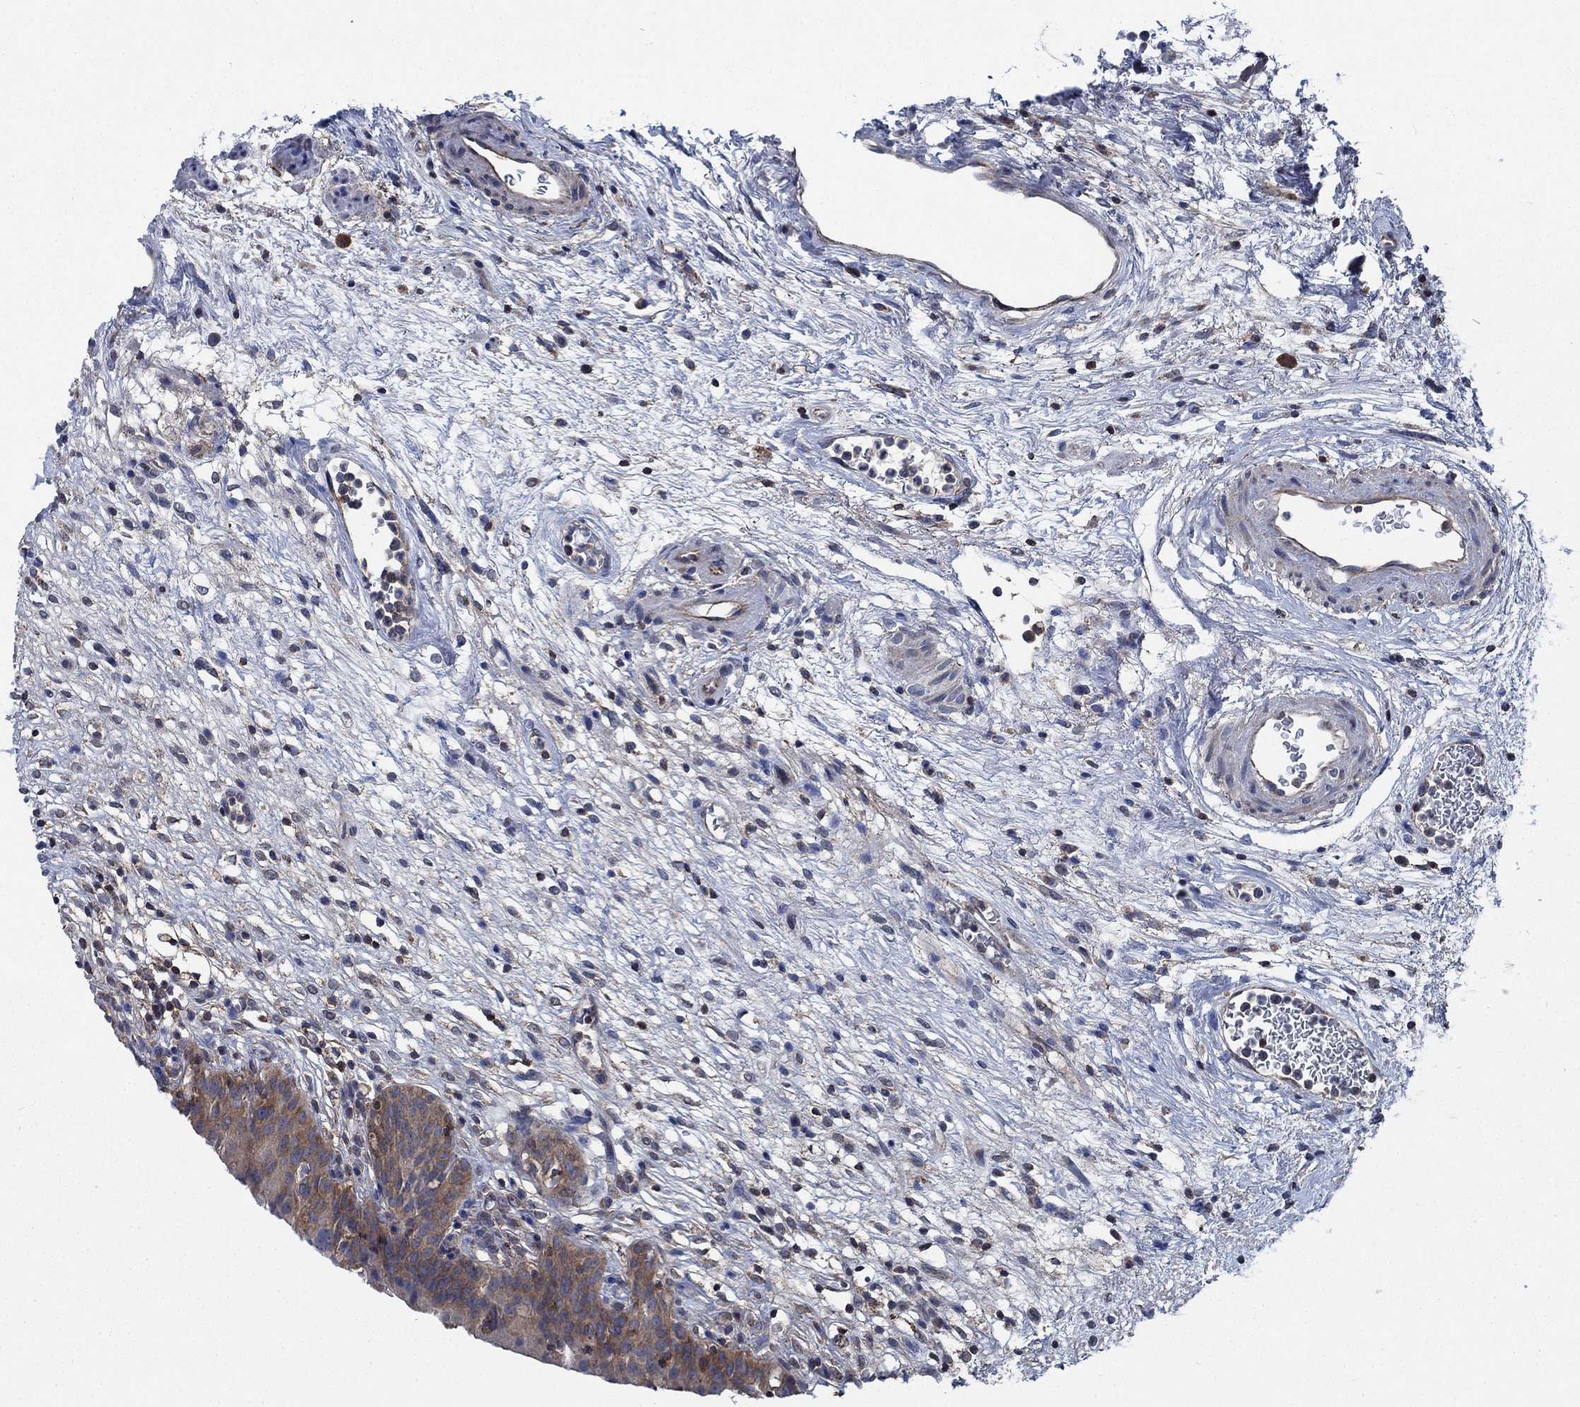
{"staining": {"intensity": "moderate", "quantity": ">75%", "location": "cytoplasmic/membranous"}, "tissue": "urinary bladder", "cell_type": "Urothelial cells", "image_type": "normal", "snomed": [{"axis": "morphology", "description": "Normal tissue, NOS"}, {"axis": "topography", "description": "Urinary bladder"}], "caption": "Urinary bladder stained with a brown dye displays moderate cytoplasmic/membranous positive staining in about >75% of urothelial cells.", "gene": "STXBP6", "patient": {"sex": "male", "age": 76}}